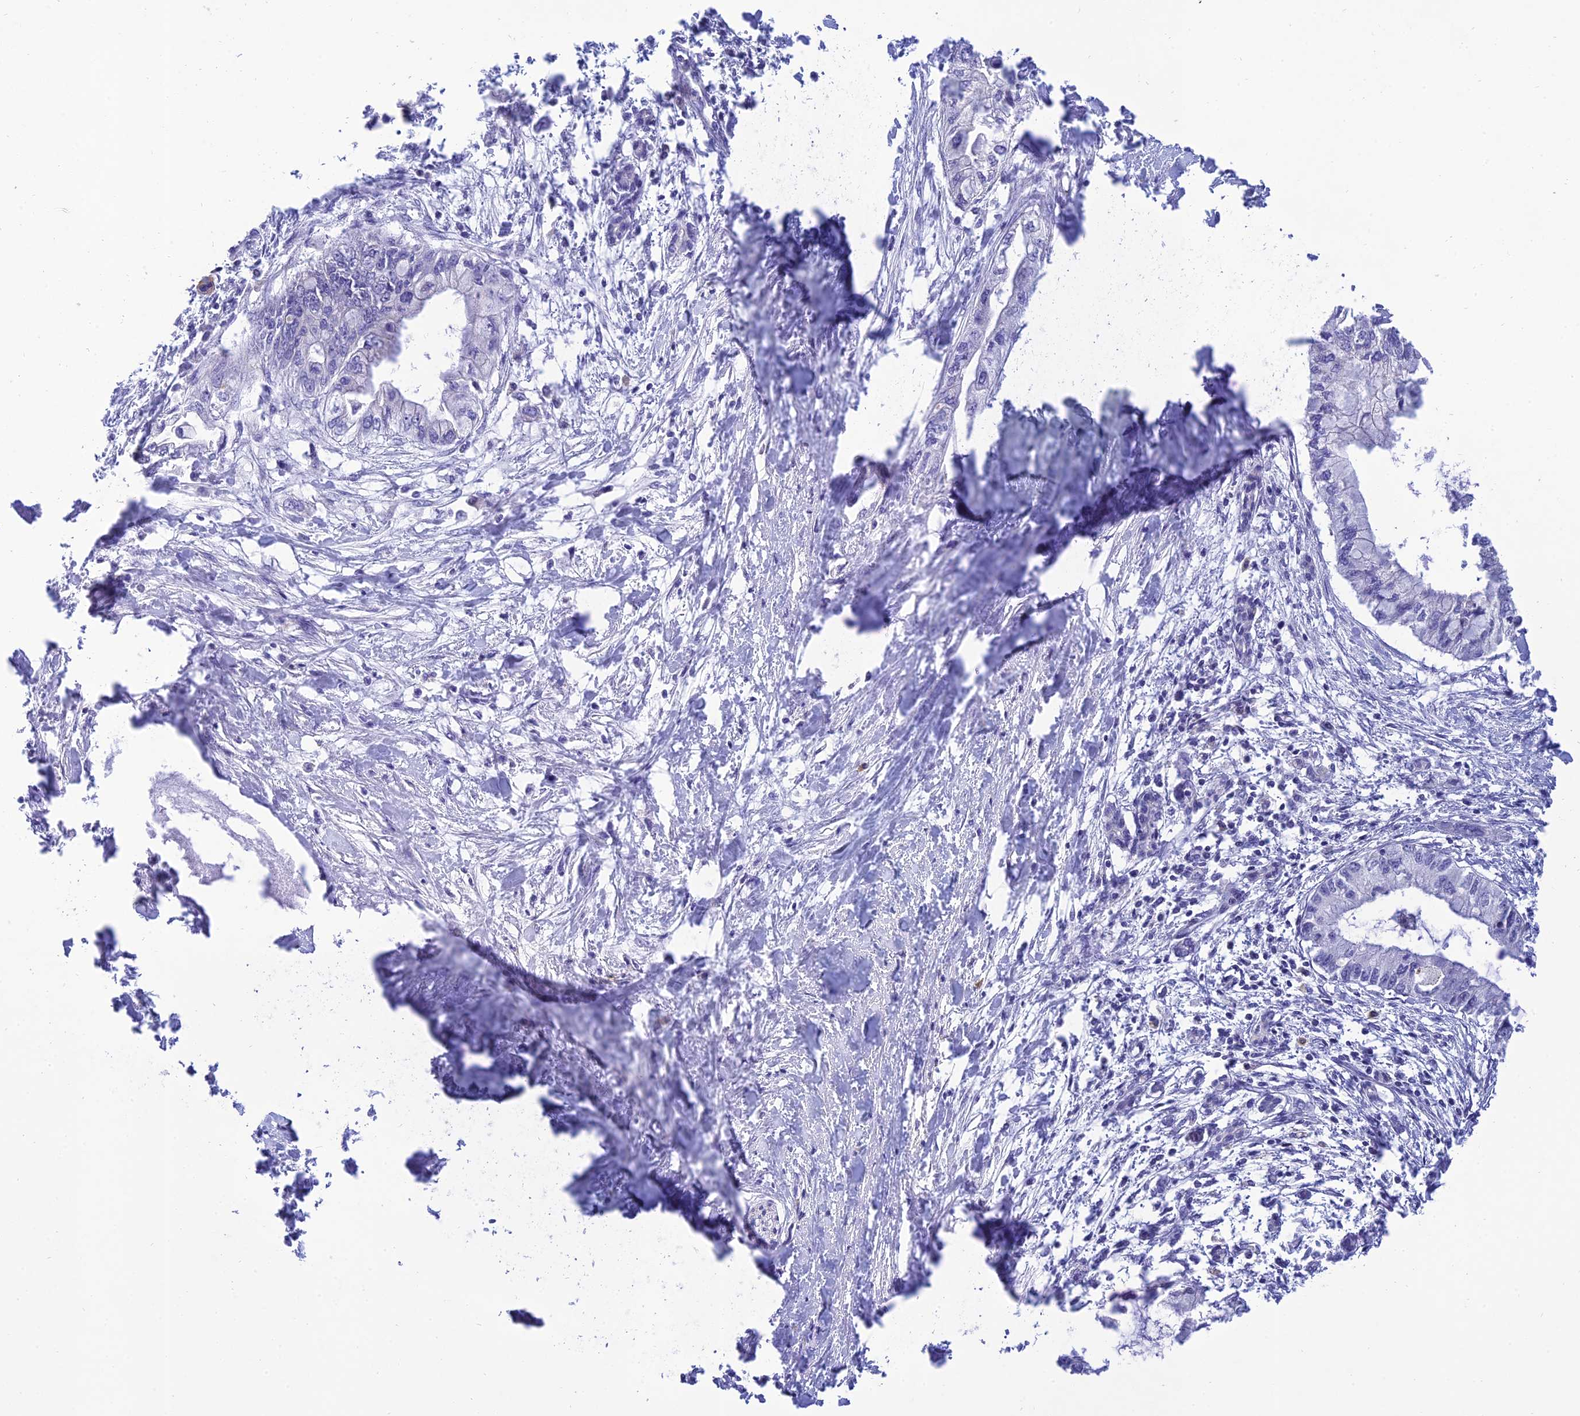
{"staining": {"intensity": "negative", "quantity": "none", "location": "none"}, "tissue": "pancreatic cancer", "cell_type": "Tumor cells", "image_type": "cancer", "snomed": [{"axis": "morphology", "description": "Adenocarcinoma, NOS"}, {"axis": "topography", "description": "Pancreas"}], "caption": "A high-resolution photomicrograph shows IHC staining of pancreatic adenocarcinoma, which reveals no significant expression in tumor cells.", "gene": "MAL2", "patient": {"sex": "male", "age": 48}}